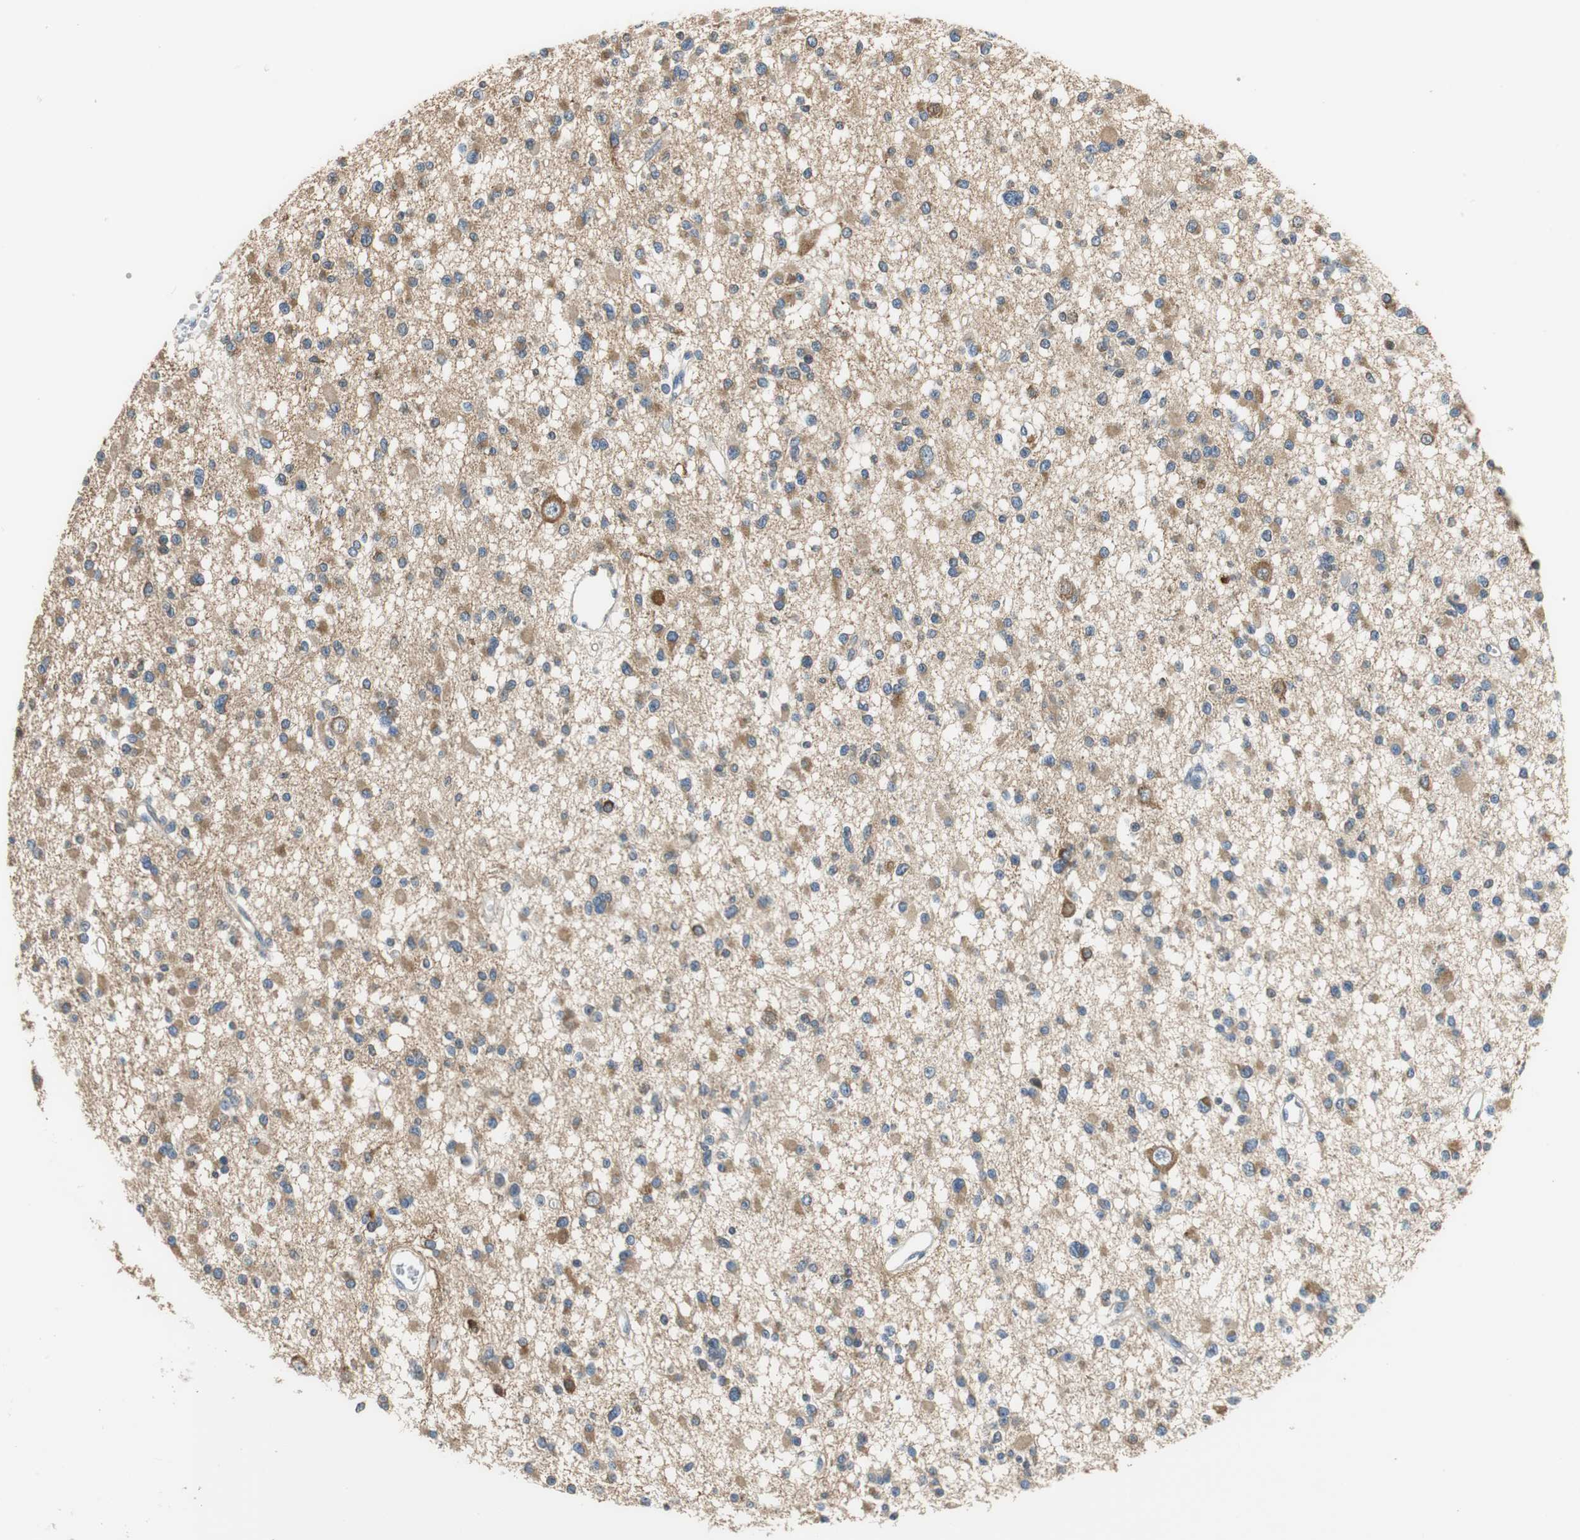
{"staining": {"intensity": "moderate", "quantity": ">75%", "location": "cytoplasmic/membranous"}, "tissue": "glioma", "cell_type": "Tumor cells", "image_type": "cancer", "snomed": [{"axis": "morphology", "description": "Glioma, malignant, Low grade"}, {"axis": "topography", "description": "Brain"}], "caption": "Immunohistochemistry (IHC) image of neoplastic tissue: human malignant glioma (low-grade) stained using IHC exhibits medium levels of moderate protein expression localized specifically in the cytoplasmic/membranous of tumor cells, appearing as a cytoplasmic/membranous brown color.", "gene": "GSTK1", "patient": {"sex": "female", "age": 22}}